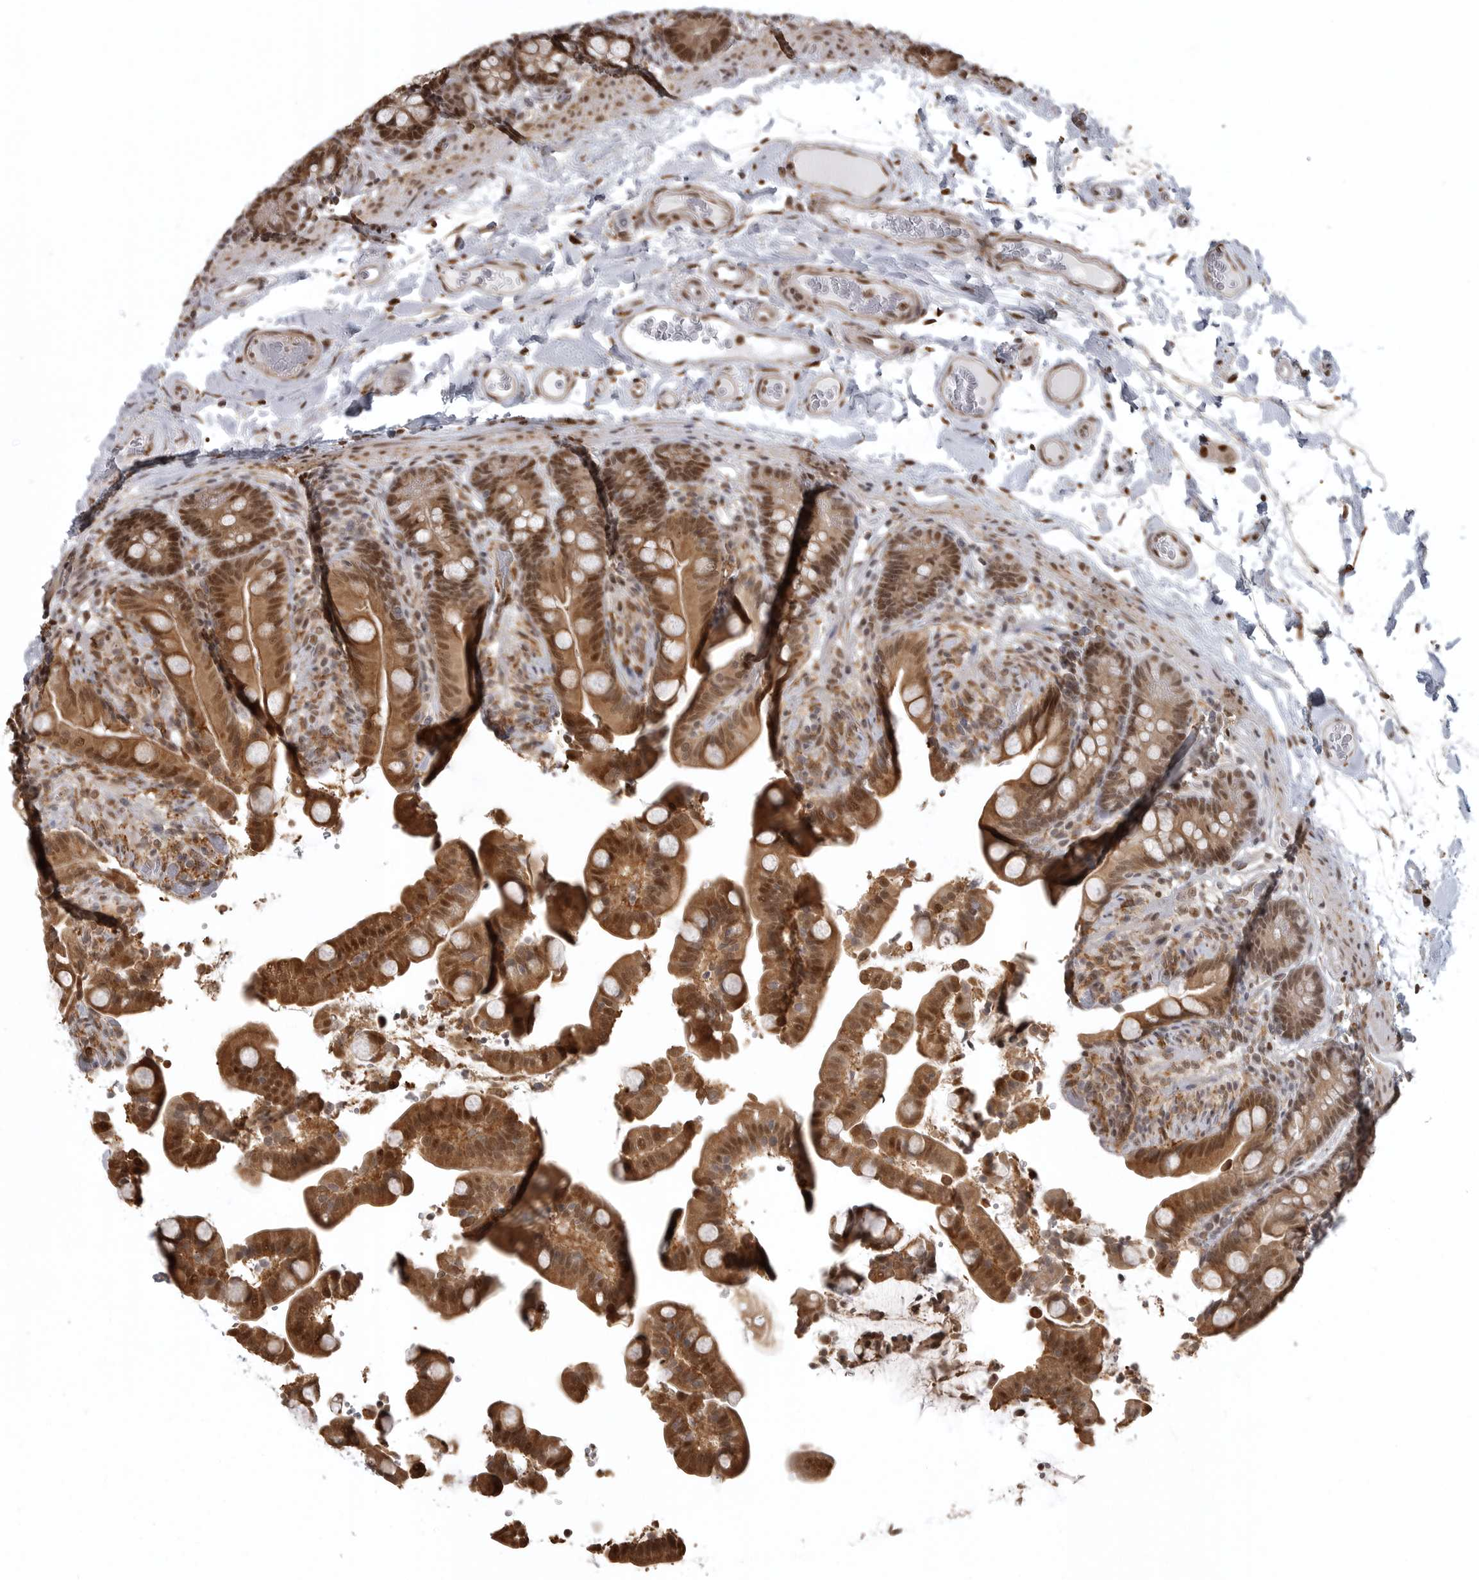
{"staining": {"intensity": "moderate", "quantity": ">75%", "location": "nuclear"}, "tissue": "colon", "cell_type": "Endothelial cells", "image_type": "normal", "snomed": [{"axis": "morphology", "description": "Normal tissue, NOS"}, {"axis": "topography", "description": "Smooth muscle"}, {"axis": "topography", "description": "Colon"}], "caption": "A medium amount of moderate nuclear staining is identified in approximately >75% of endothelial cells in normal colon.", "gene": "ISG20L2", "patient": {"sex": "male", "age": 73}}